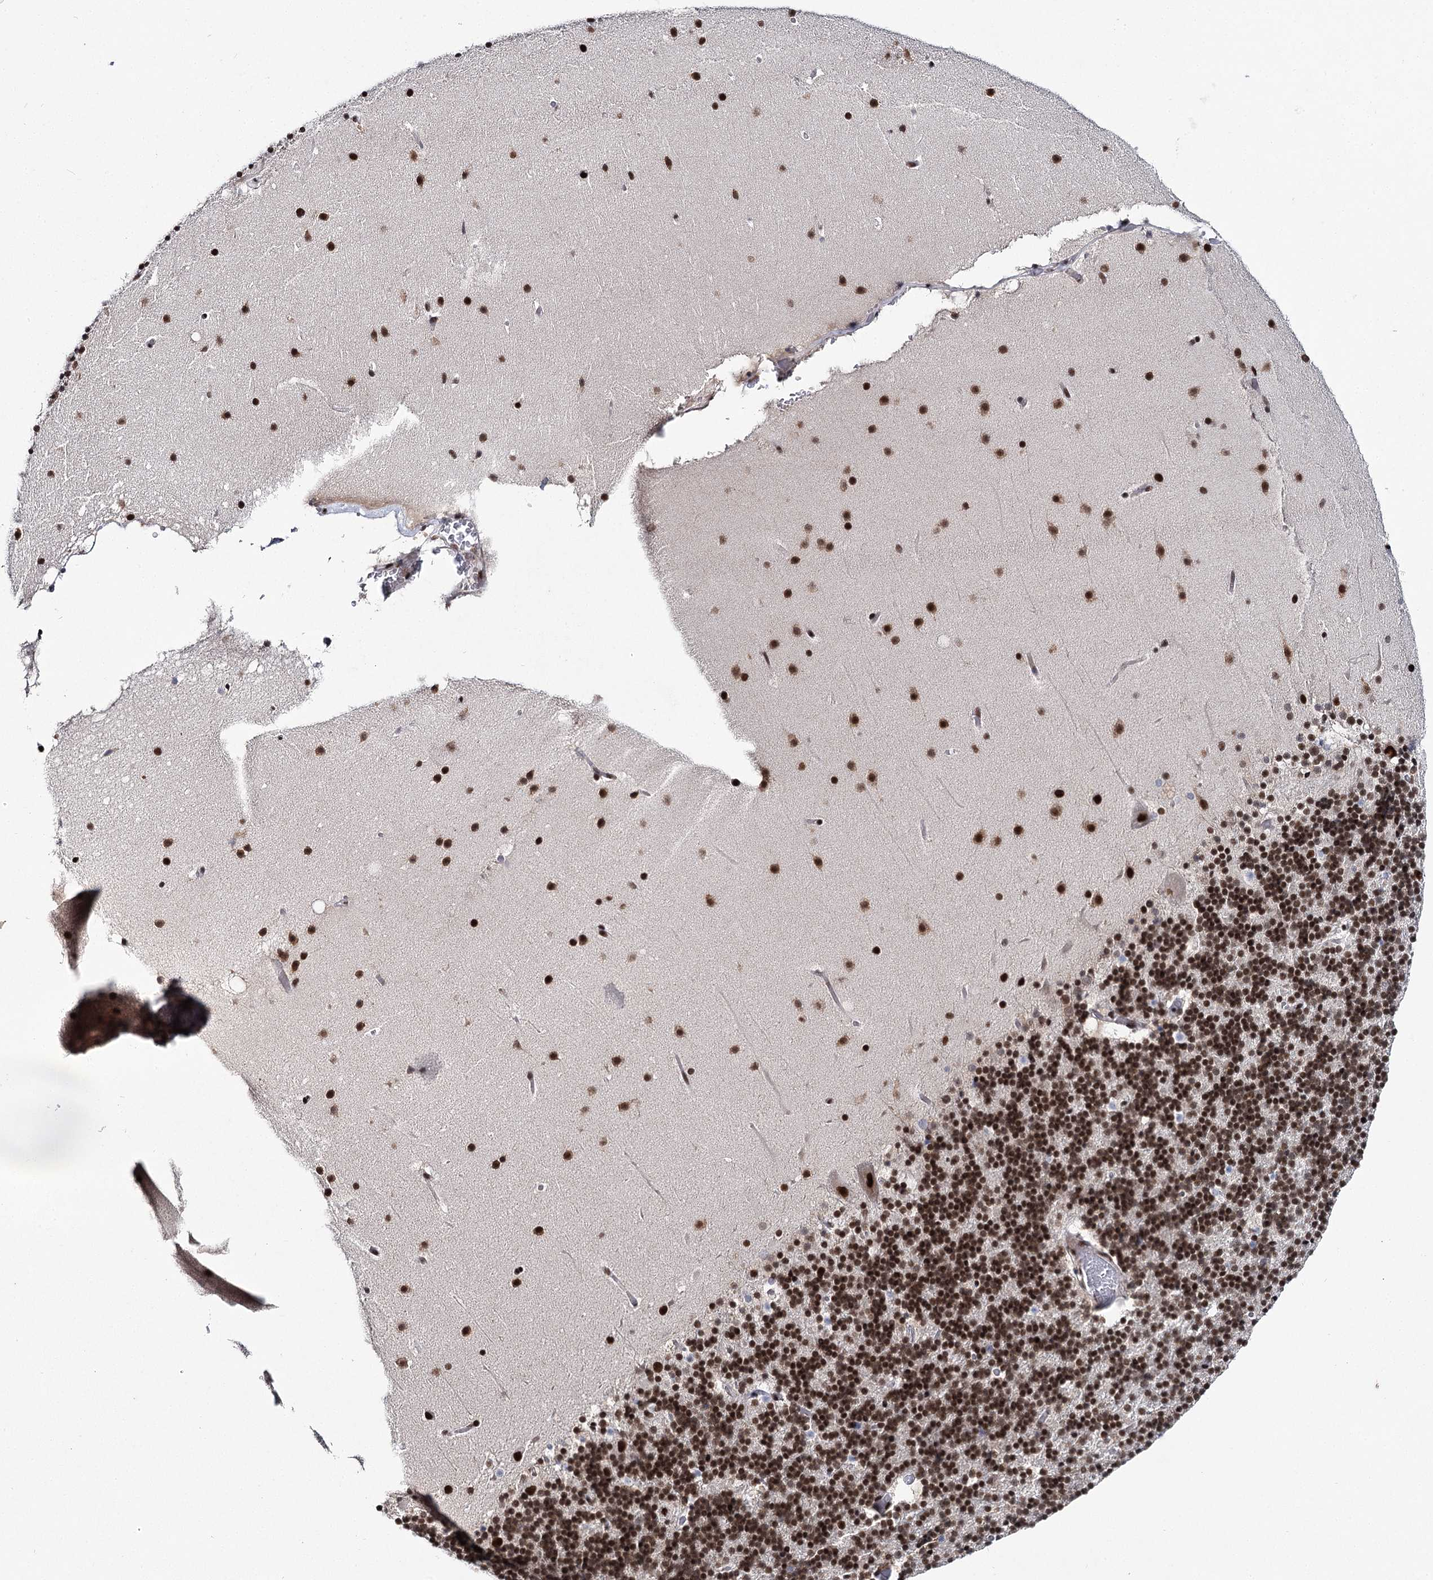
{"staining": {"intensity": "strong", "quantity": "25%-75%", "location": "nuclear"}, "tissue": "cerebellum", "cell_type": "Cells in granular layer", "image_type": "normal", "snomed": [{"axis": "morphology", "description": "Normal tissue, NOS"}, {"axis": "topography", "description": "Cerebellum"}], "caption": "Normal cerebellum was stained to show a protein in brown. There is high levels of strong nuclear expression in about 25%-75% of cells in granular layer. The protein is stained brown, and the nuclei are stained in blue (DAB IHC with brightfield microscopy, high magnification).", "gene": "SCAF8", "patient": {"sex": "male", "age": 57}}